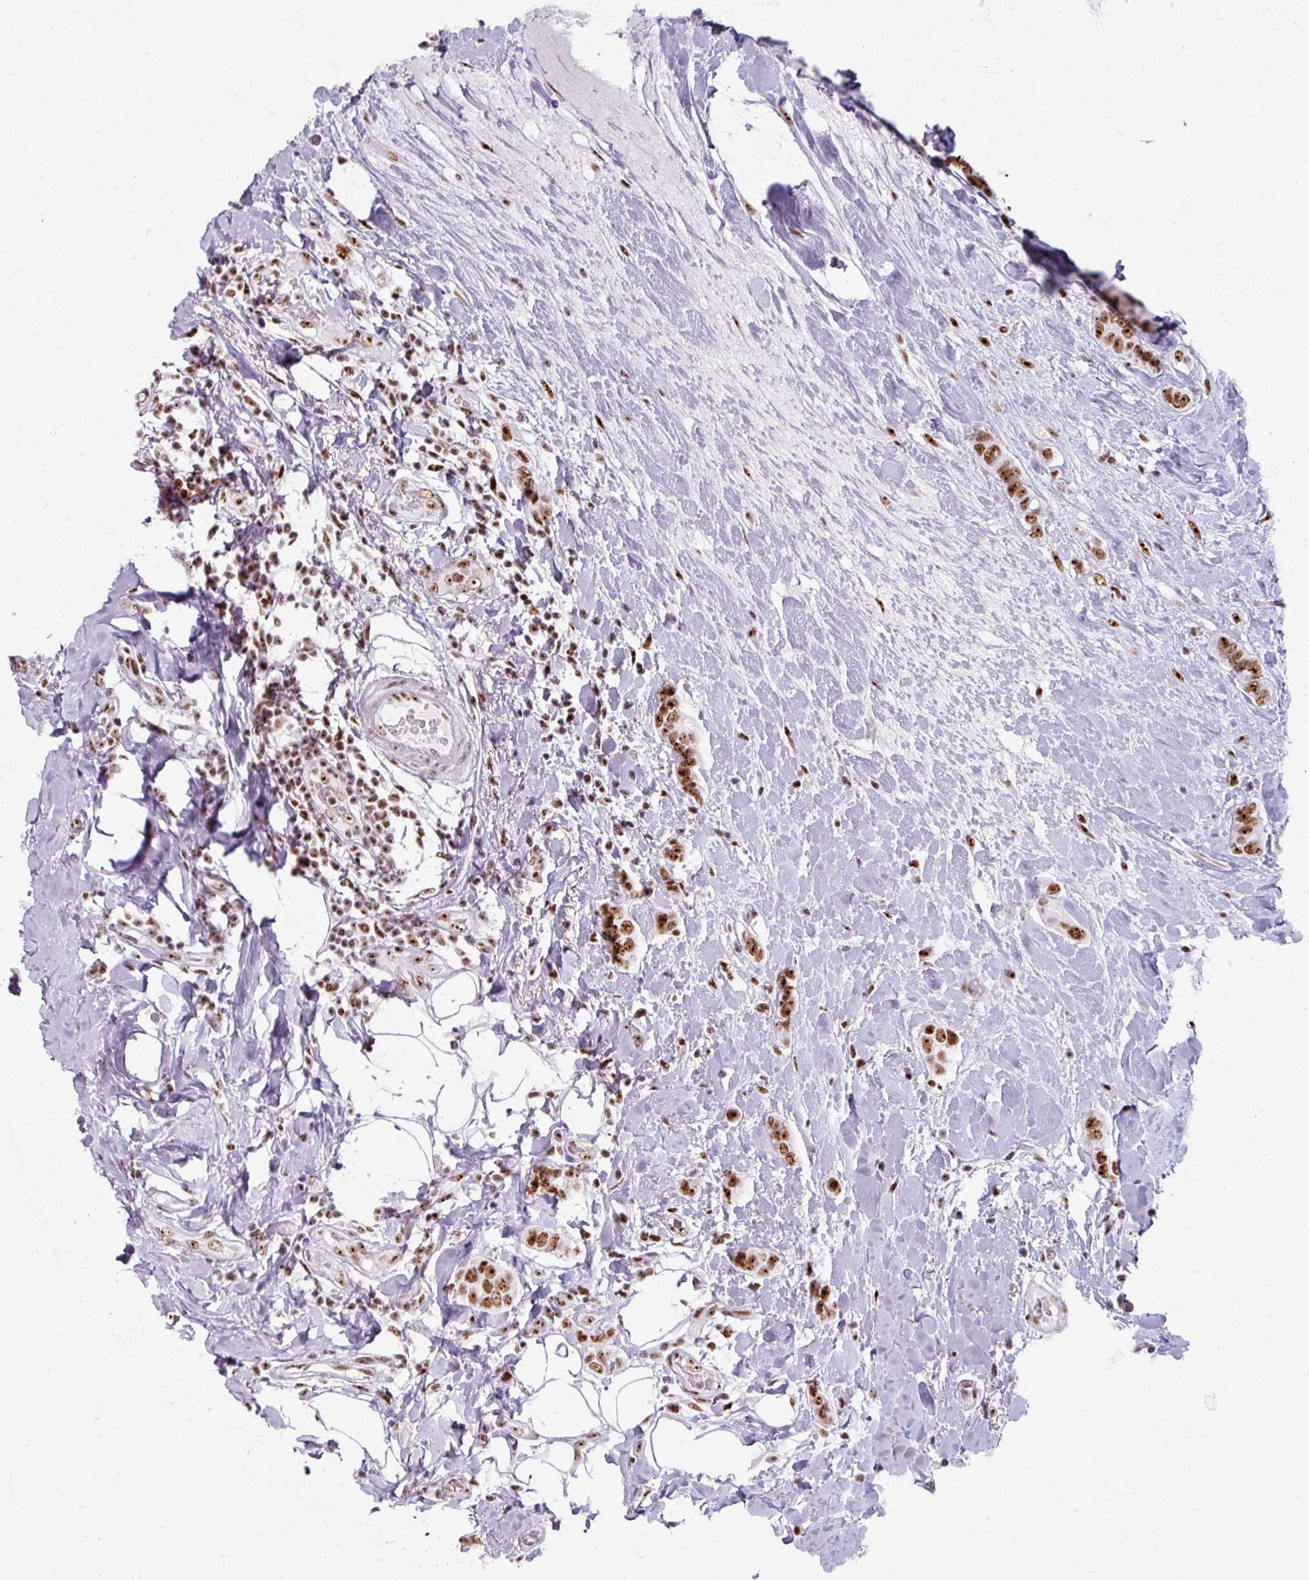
{"staining": {"intensity": "strong", "quantity": ">75%", "location": "nuclear"}, "tissue": "breast cancer", "cell_type": "Tumor cells", "image_type": "cancer", "snomed": [{"axis": "morphology", "description": "Lobular carcinoma"}, {"axis": "topography", "description": "Breast"}], "caption": "Immunohistochemistry histopathology image of neoplastic tissue: breast lobular carcinoma stained using immunohistochemistry shows high levels of strong protein expression localized specifically in the nuclear of tumor cells, appearing as a nuclear brown color.", "gene": "ADAR", "patient": {"sex": "female", "age": 51}}